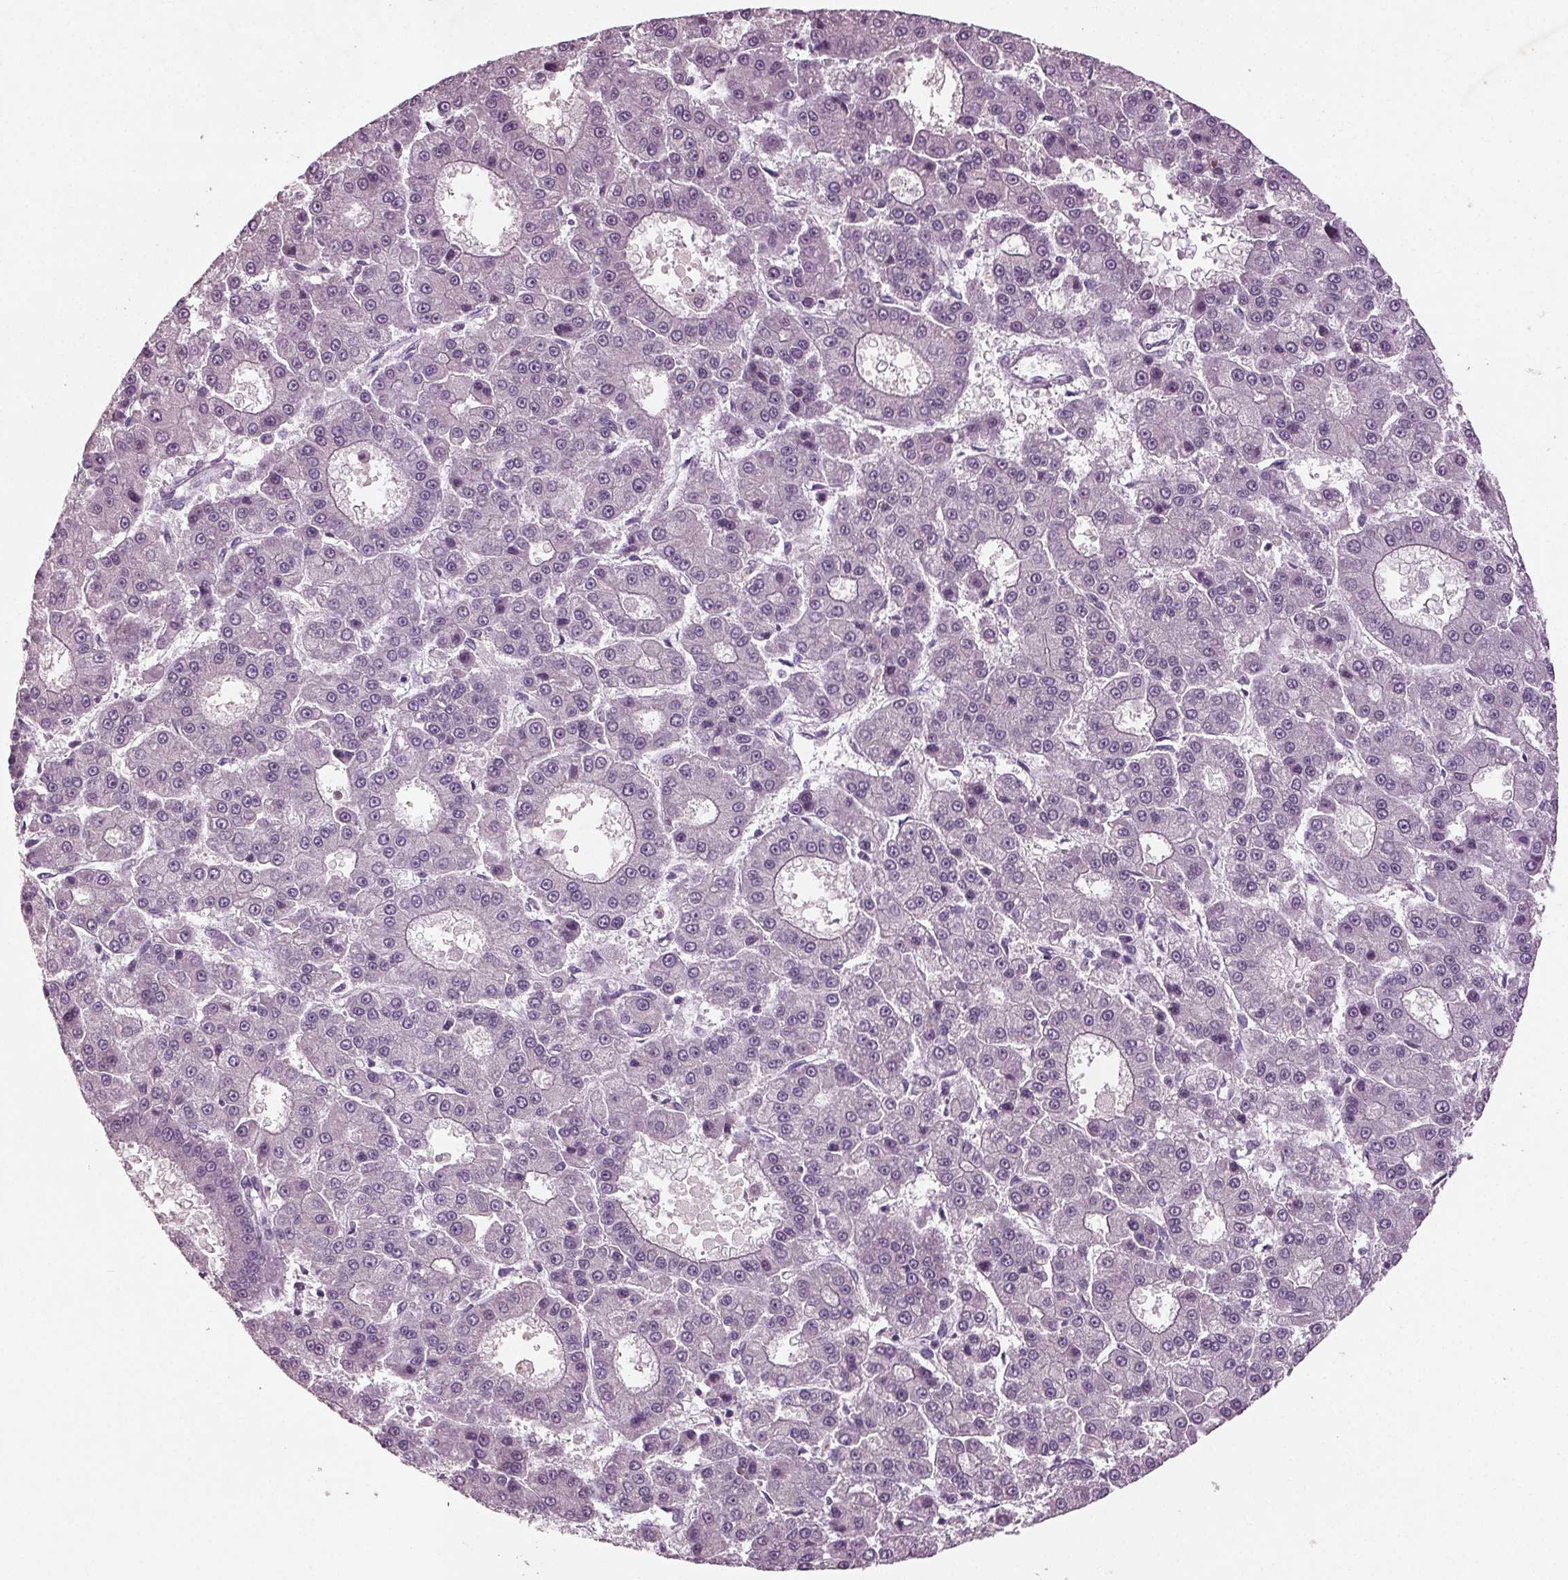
{"staining": {"intensity": "negative", "quantity": "none", "location": "none"}, "tissue": "liver cancer", "cell_type": "Tumor cells", "image_type": "cancer", "snomed": [{"axis": "morphology", "description": "Carcinoma, Hepatocellular, NOS"}, {"axis": "topography", "description": "Liver"}], "caption": "Micrograph shows no protein staining in tumor cells of liver hepatocellular carcinoma tissue. (Brightfield microscopy of DAB IHC at high magnification).", "gene": "BHLHE22", "patient": {"sex": "male", "age": 70}}